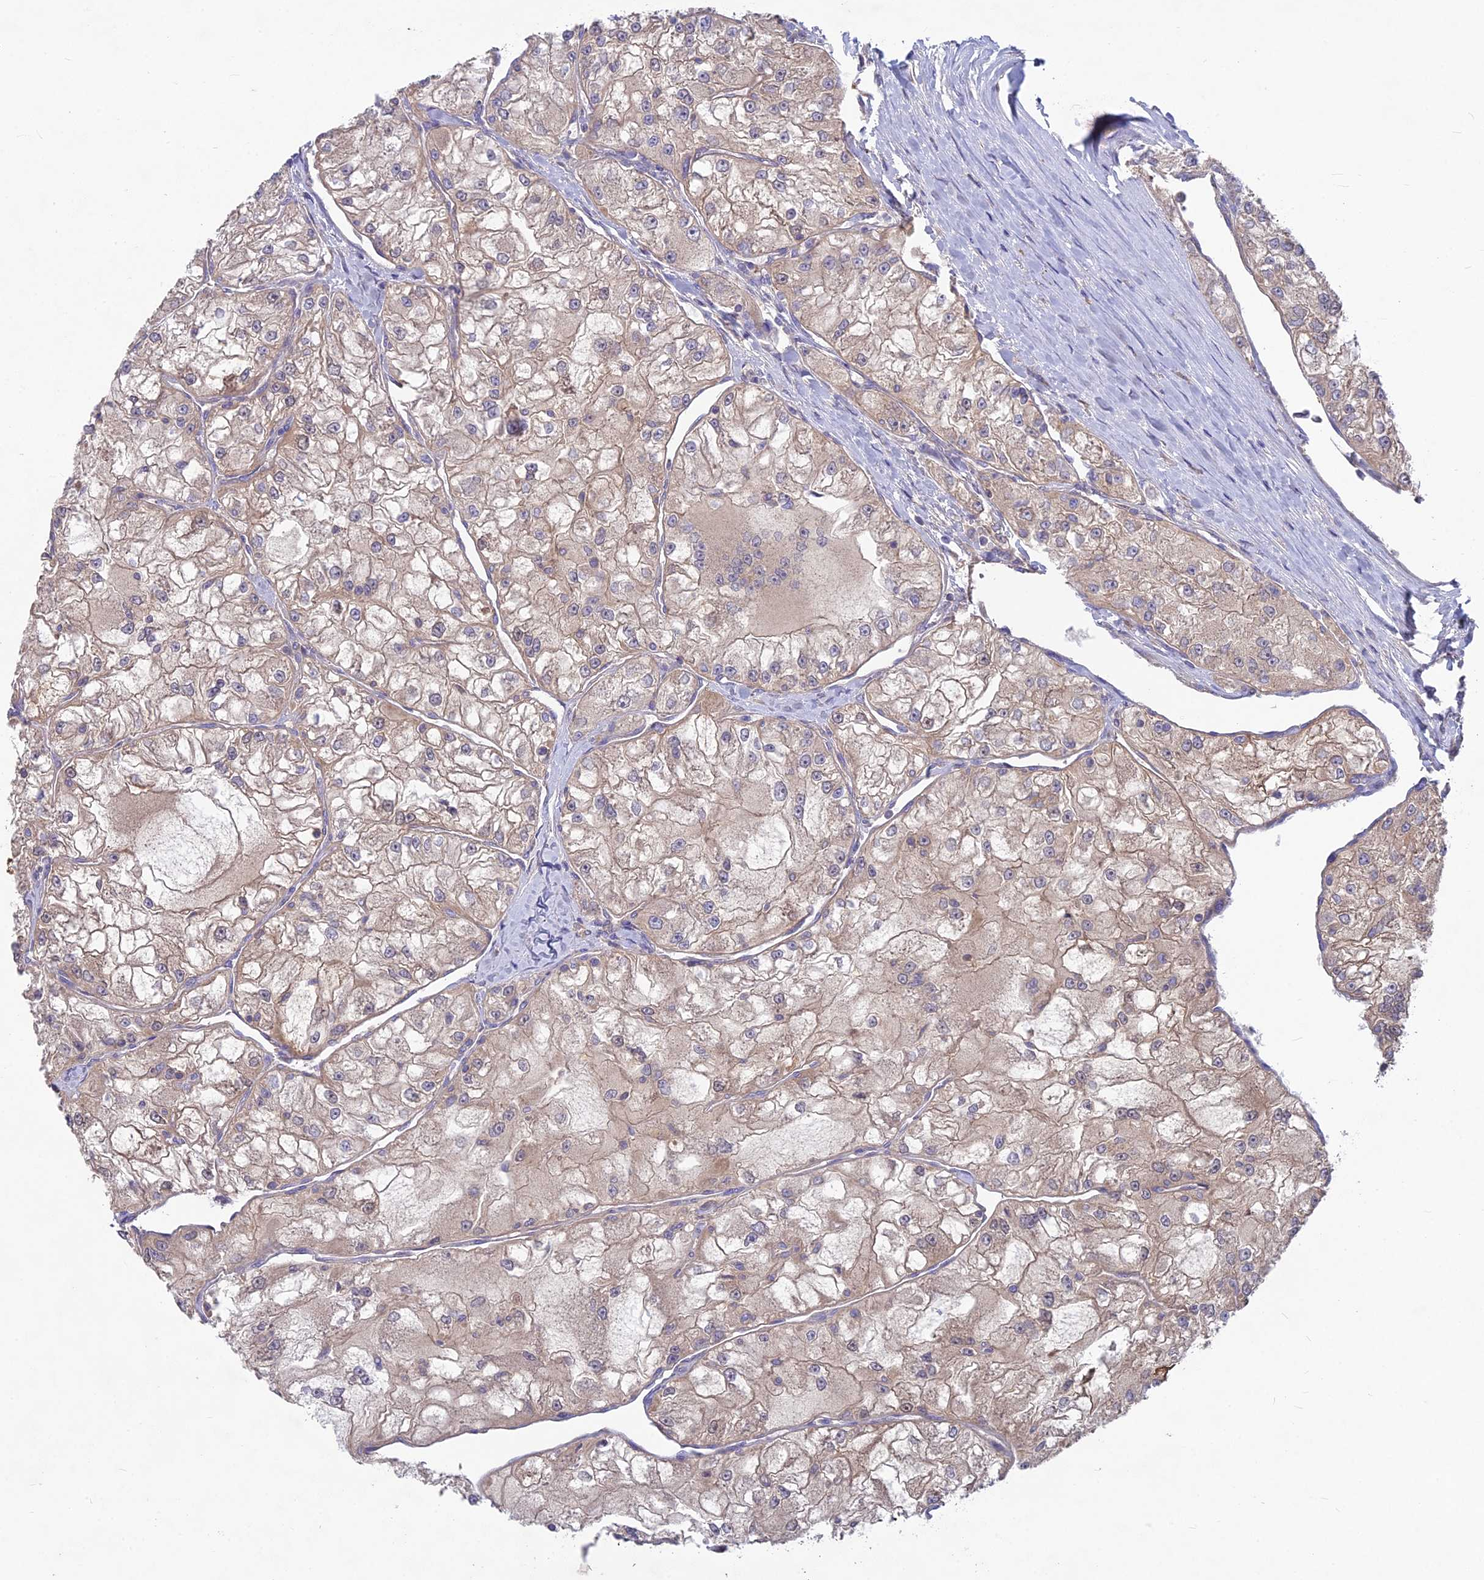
{"staining": {"intensity": "weak", "quantity": "<25%", "location": "cytoplasmic/membranous"}, "tissue": "renal cancer", "cell_type": "Tumor cells", "image_type": "cancer", "snomed": [{"axis": "morphology", "description": "Adenocarcinoma, NOS"}, {"axis": "topography", "description": "Kidney"}], "caption": "A high-resolution histopathology image shows IHC staining of renal cancer, which demonstrates no significant staining in tumor cells.", "gene": "PZP", "patient": {"sex": "female", "age": 72}}